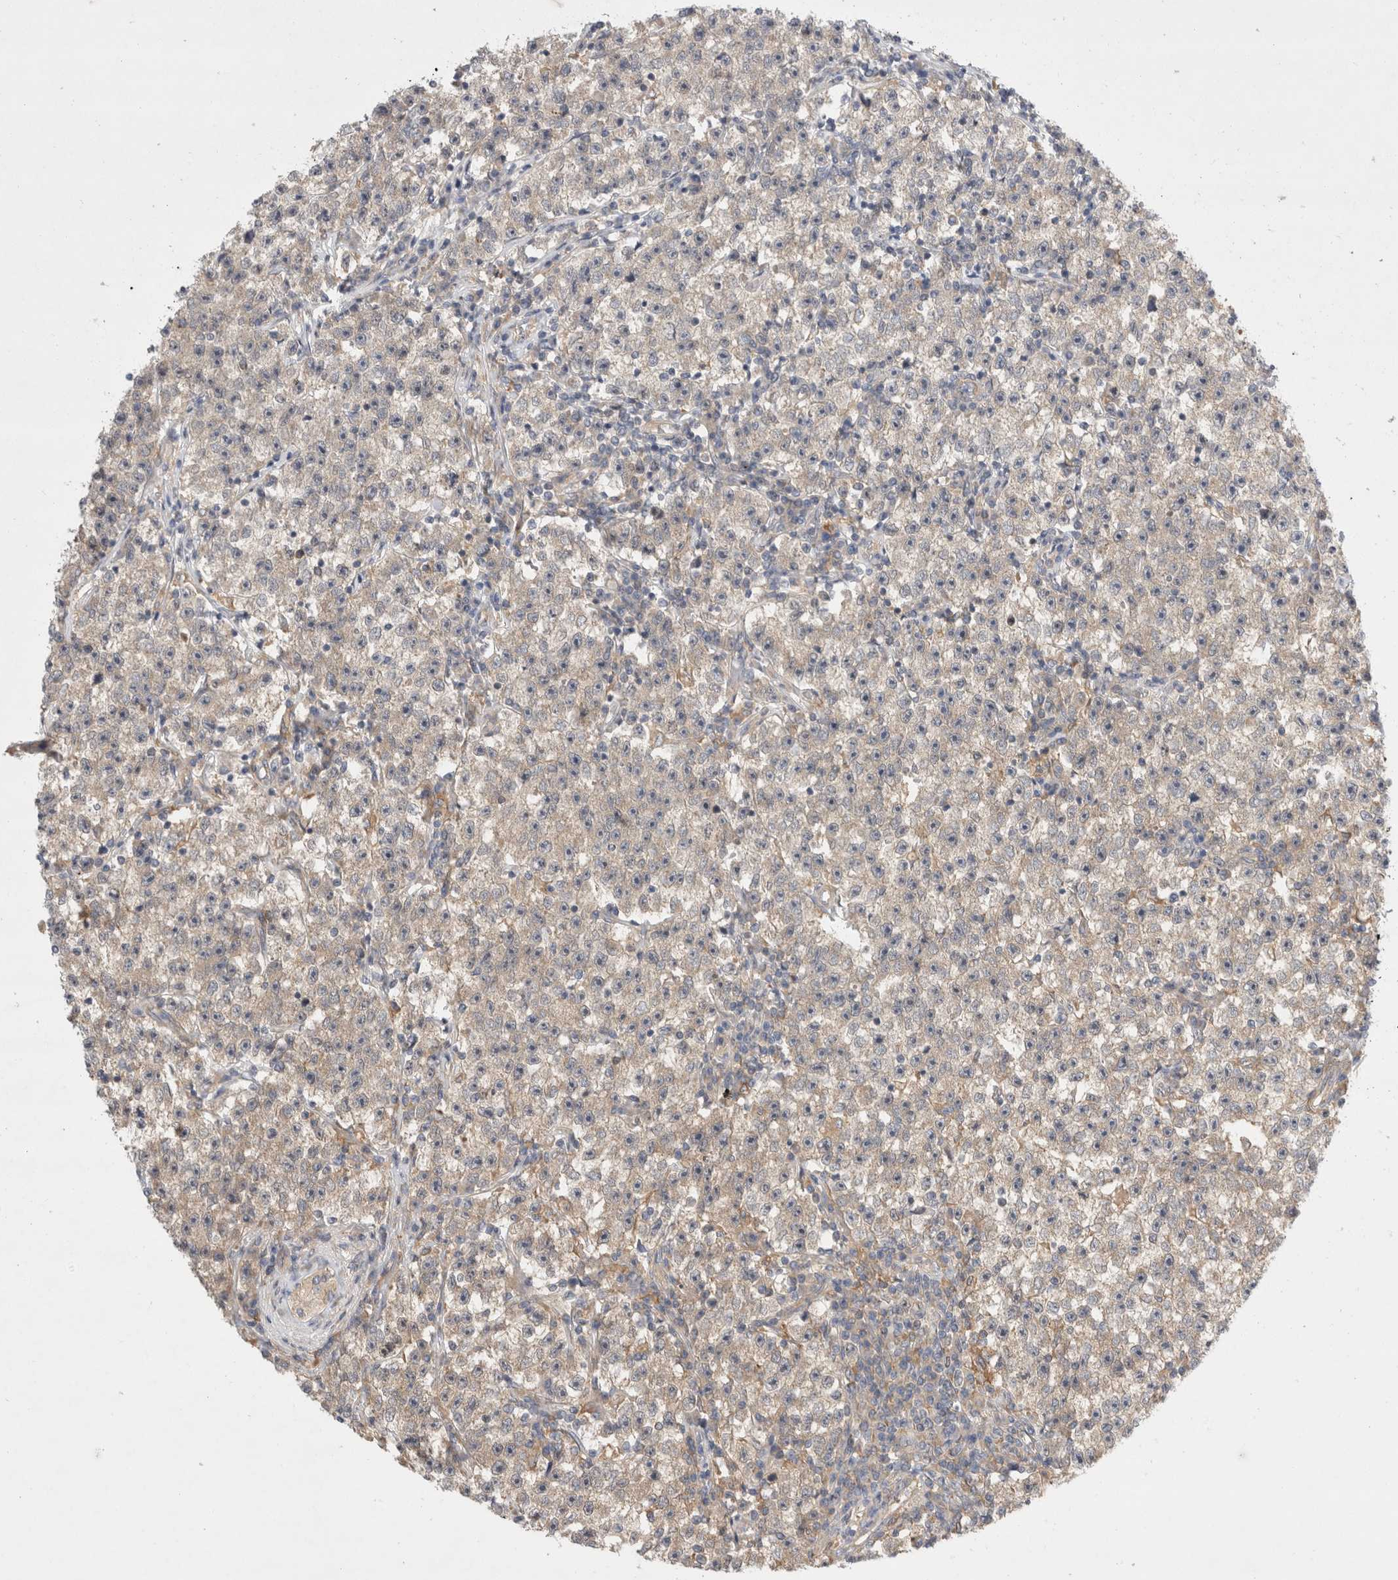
{"staining": {"intensity": "weak", "quantity": "25%-75%", "location": "cytoplasmic/membranous,nuclear"}, "tissue": "testis cancer", "cell_type": "Tumor cells", "image_type": "cancer", "snomed": [{"axis": "morphology", "description": "Seminoma, NOS"}, {"axis": "topography", "description": "Testis"}], "caption": "Immunohistochemical staining of human testis seminoma shows low levels of weak cytoplasmic/membranous and nuclear staining in about 25%-75% of tumor cells. The staining was performed using DAB (3,3'-diaminobenzidine) to visualize the protein expression in brown, while the nuclei were stained in blue with hematoxylin (Magnification: 20x).", "gene": "CDCA7L", "patient": {"sex": "male", "age": 22}}